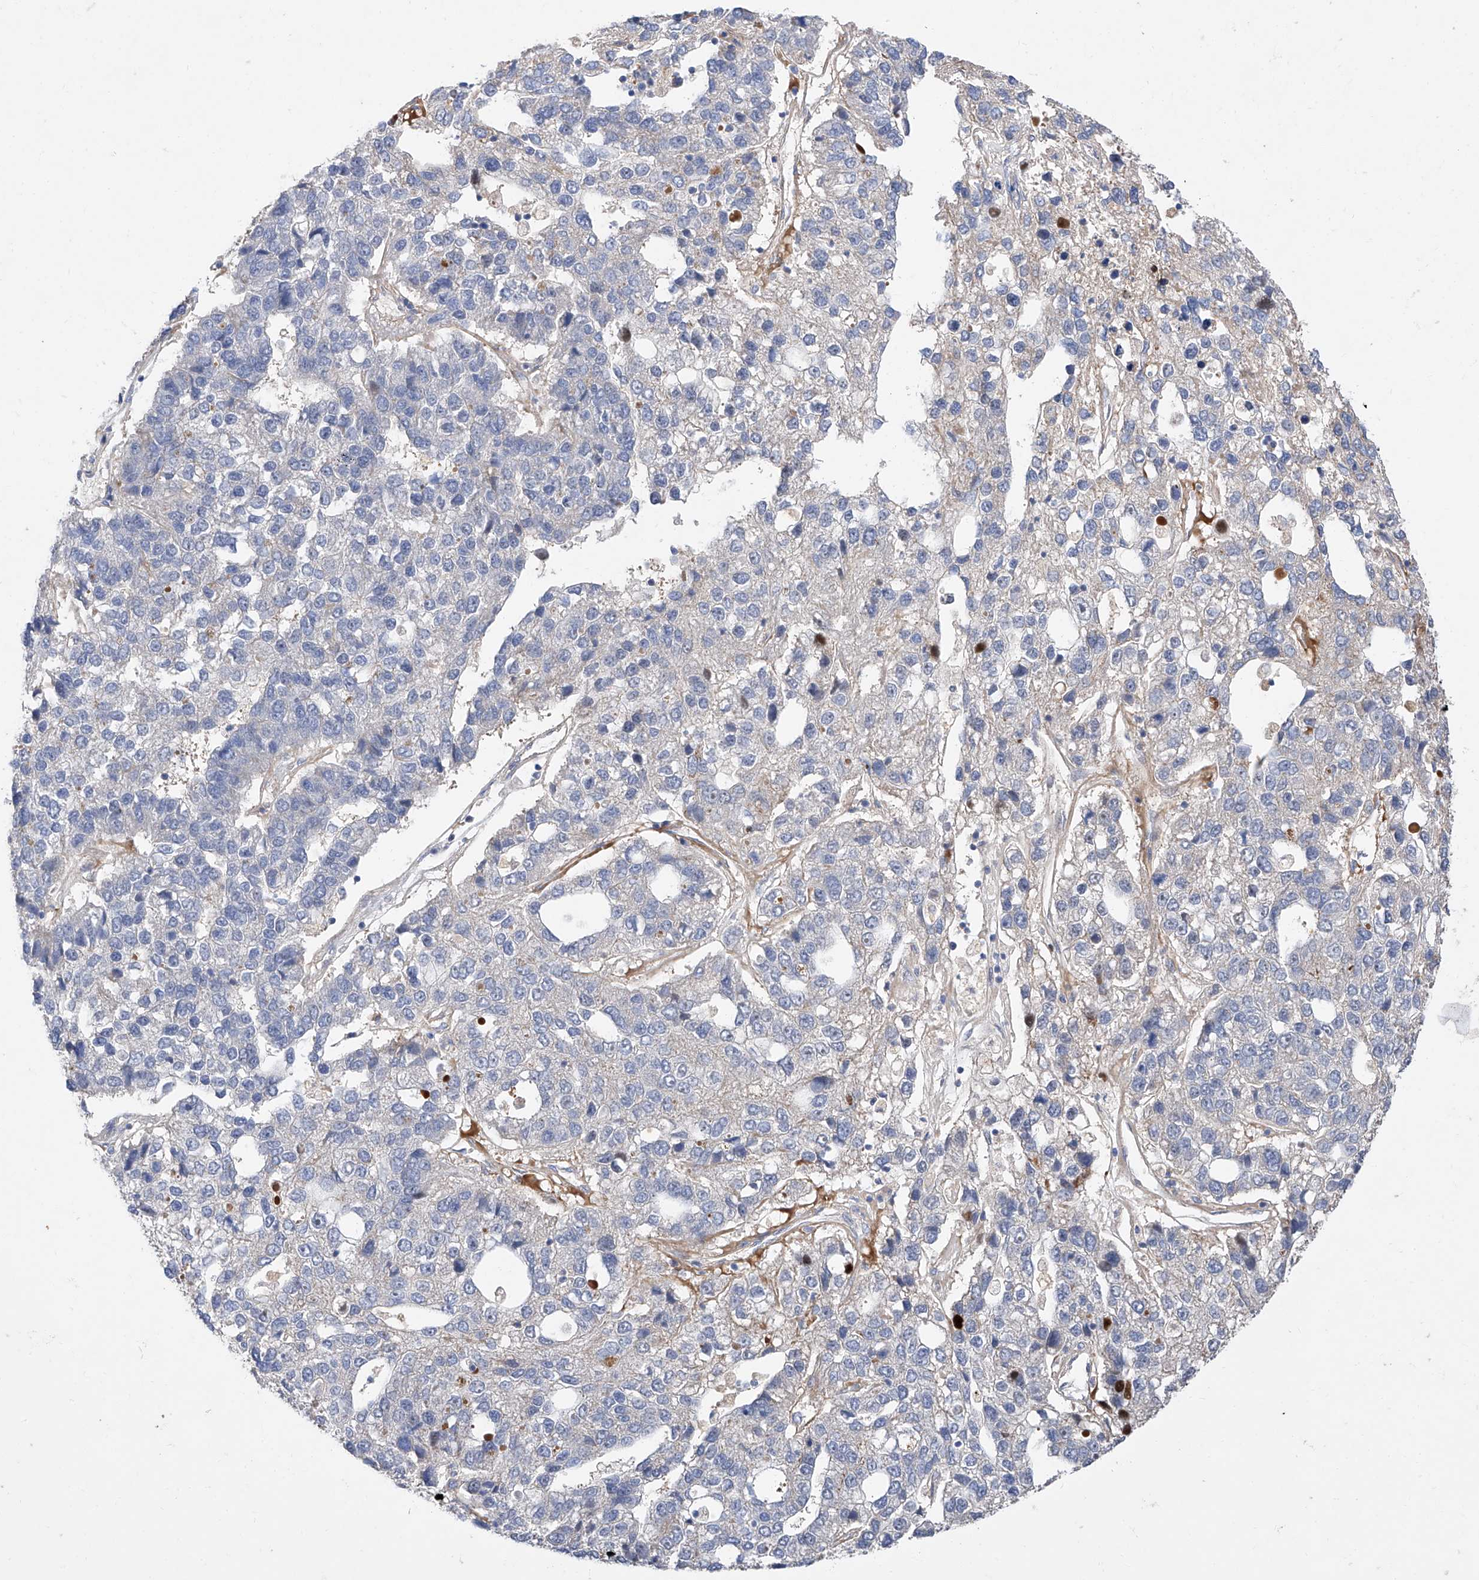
{"staining": {"intensity": "negative", "quantity": "none", "location": "none"}, "tissue": "pancreatic cancer", "cell_type": "Tumor cells", "image_type": "cancer", "snomed": [{"axis": "morphology", "description": "Adenocarcinoma, NOS"}, {"axis": "topography", "description": "Pancreas"}], "caption": "High power microscopy photomicrograph of an immunohistochemistry micrograph of pancreatic cancer (adenocarcinoma), revealing no significant expression in tumor cells.", "gene": "FUCA2", "patient": {"sex": "female", "age": 61}}